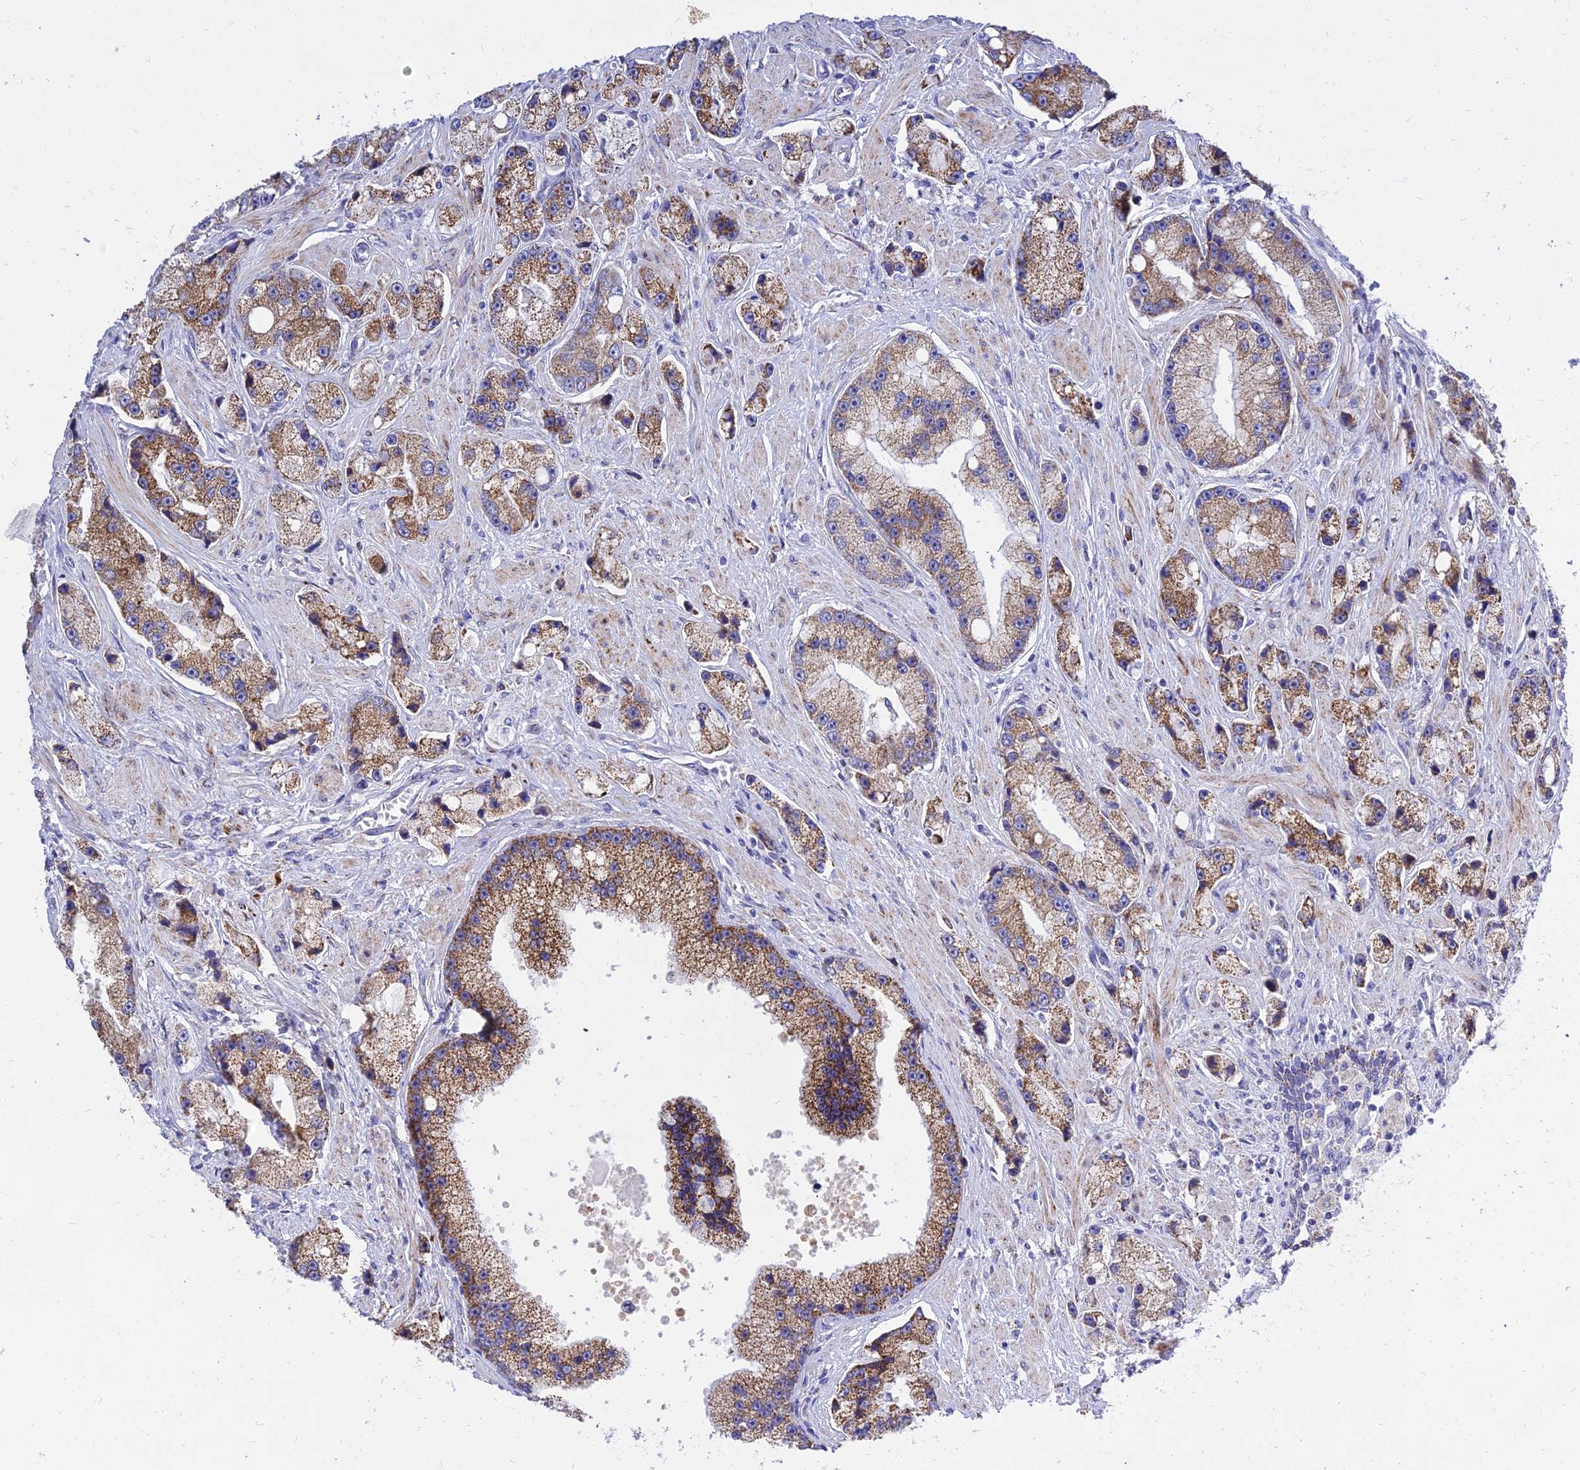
{"staining": {"intensity": "moderate", "quantity": ">75%", "location": "cytoplasmic/membranous"}, "tissue": "prostate cancer", "cell_type": "Tumor cells", "image_type": "cancer", "snomed": [{"axis": "morphology", "description": "Adenocarcinoma, High grade"}, {"axis": "topography", "description": "Prostate"}], "caption": "This image reveals immunohistochemistry (IHC) staining of prostate high-grade adenocarcinoma, with medium moderate cytoplasmic/membranous expression in approximately >75% of tumor cells.", "gene": "PKN3", "patient": {"sex": "male", "age": 74}}